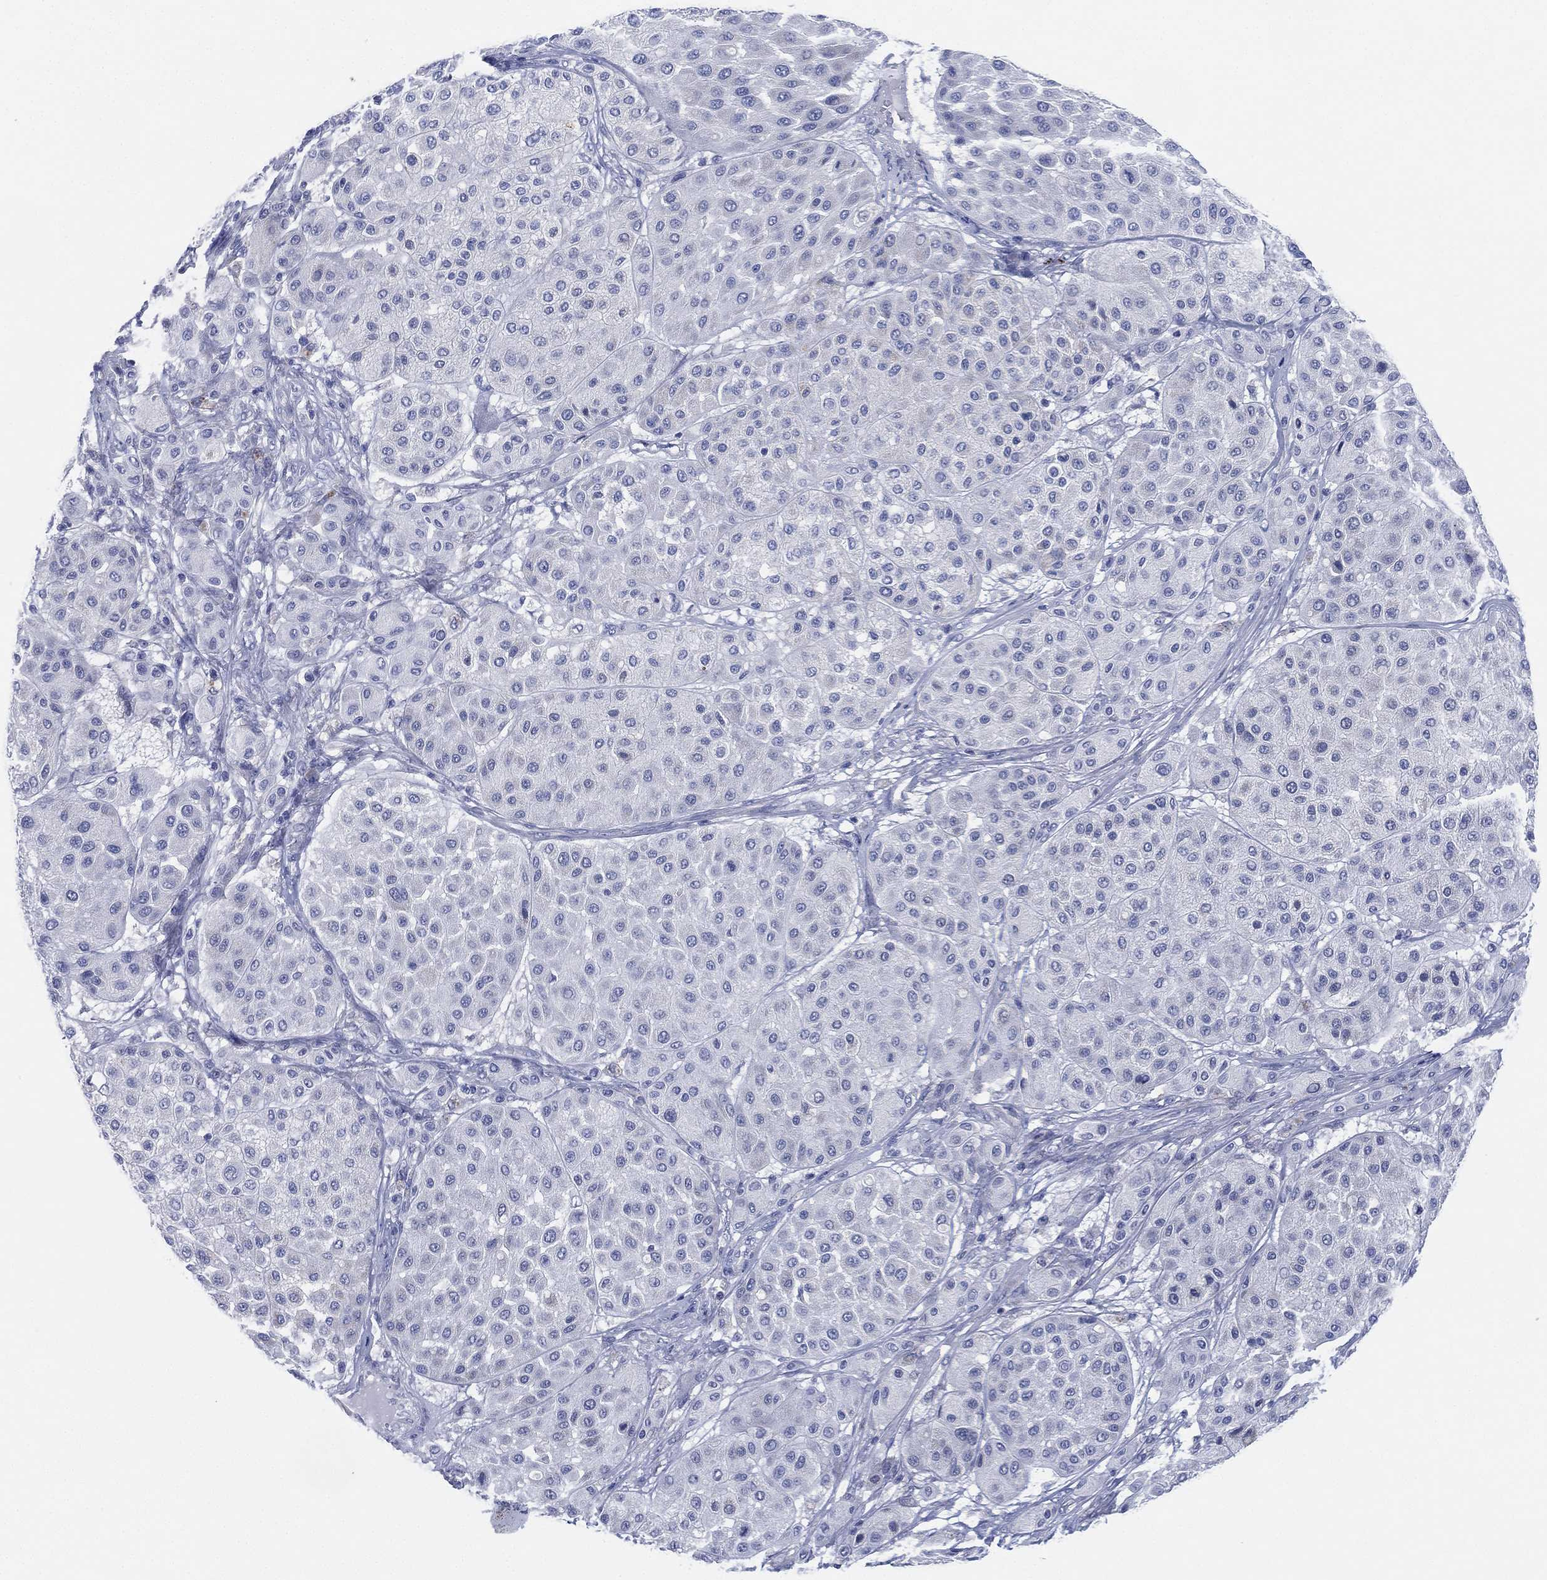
{"staining": {"intensity": "negative", "quantity": "none", "location": "none"}, "tissue": "melanoma", "cell_type": "Tumor cells", "image_type": "cancer", "snomed": [{"axis": "morphology", "description": "Malignant melanoma, Metastatic site"}, {"axis": "topography", "description": "Smooth muscle"}], "caption": "An immunohistochemistry histopathology image of malignant melanoma (metastatic site) is shown. There is no staining in tumor cells of malignant melanoma (metastatic site).", "gene": "ADAD2", "patient": {"sex": "male", "age": 41}}